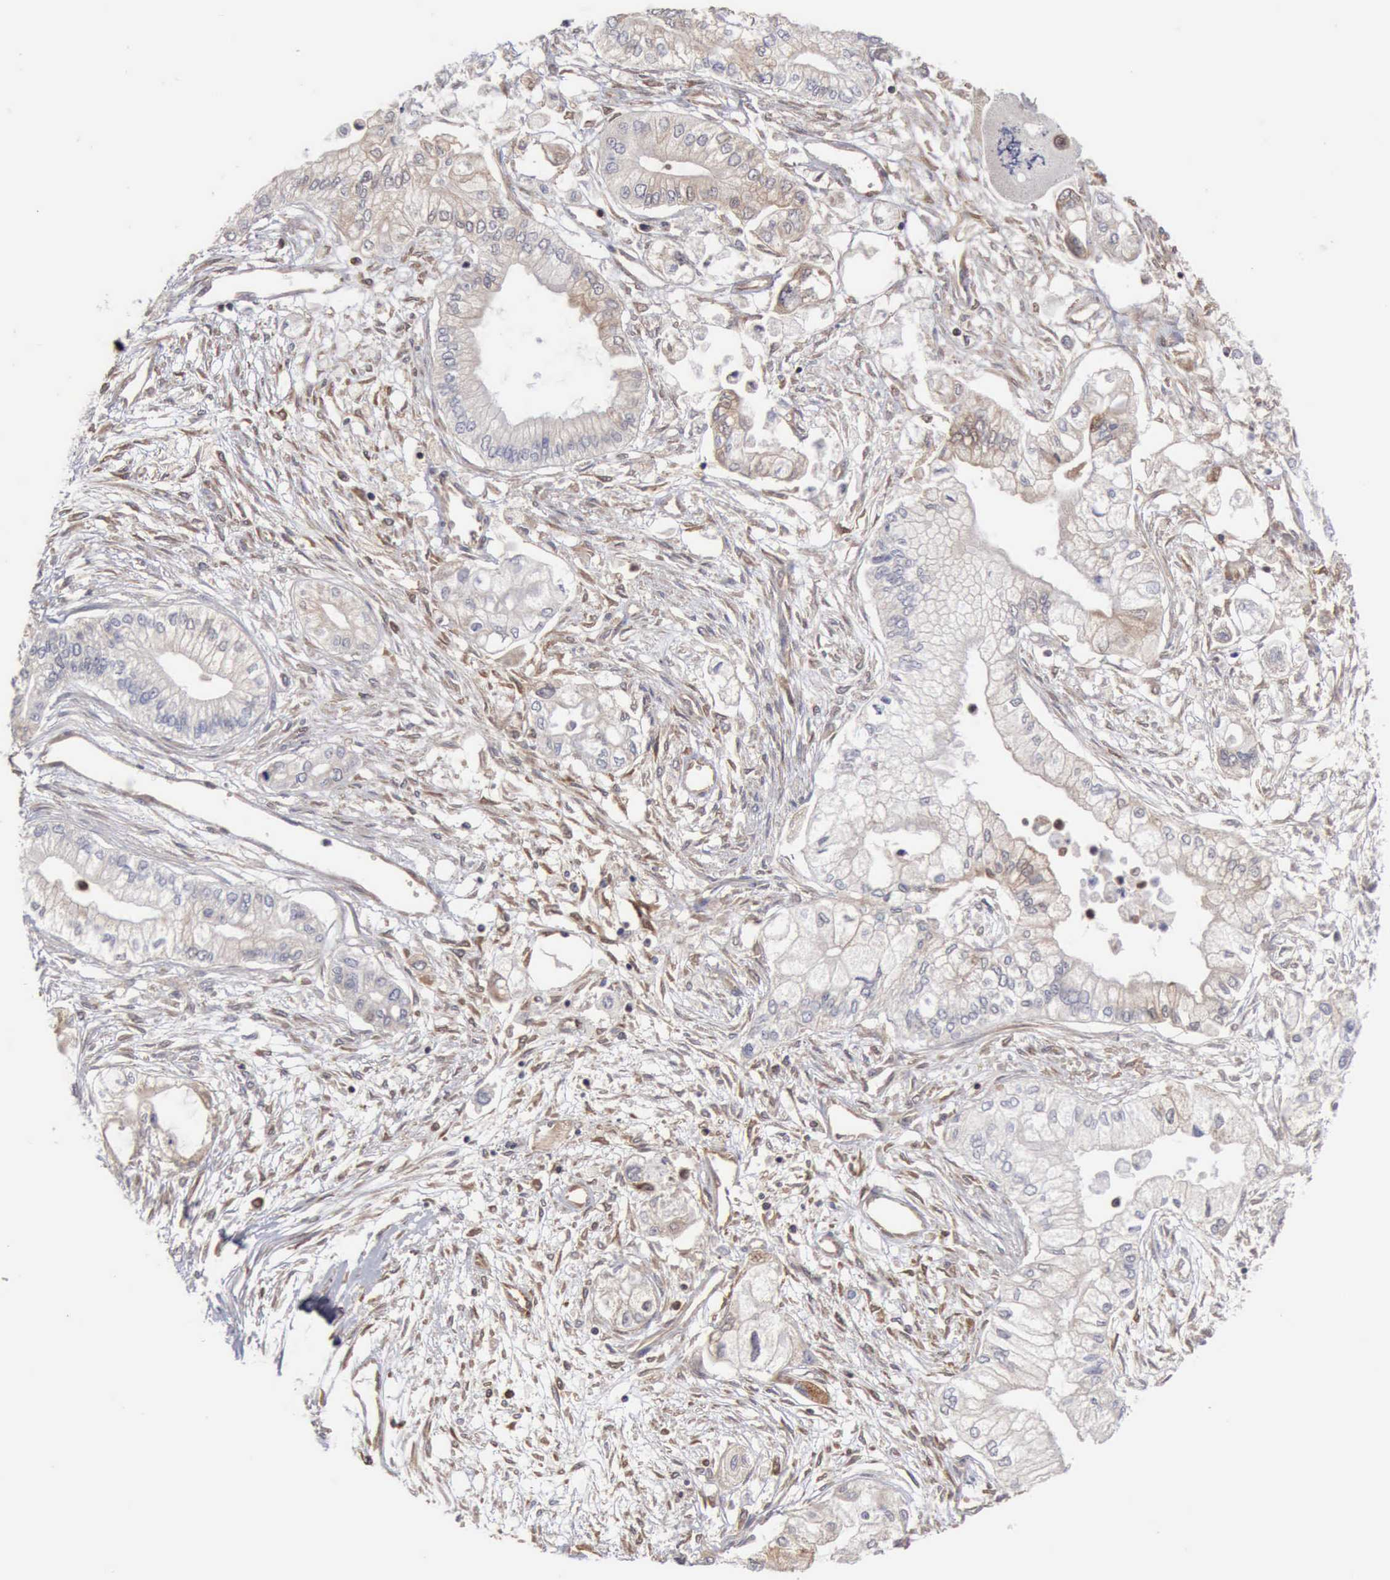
{"staining": {"intensity": "weak", "quantity": "25%-75%", "location": "cytoplasmic/membranous"}, "tissue": "pancreatic cancer", "cell_type": "Tumor cells", "image_type": "cancer", "snomed": [{"axis": "morphology", "description": "Adenocarcinoma, NOS"}, {"axis": "topography", "description": "Pancreas"}], "caption": "Weak cytoplasmic/membranous protein expression is seen in about 25%-75% of tumor cells in adenocarcinoma (pancreatic). (Brightfield microscopy of DAB IHC at high magnification).", "gene": "APOL2", "patient": {"sex": "male", "age": 79}}